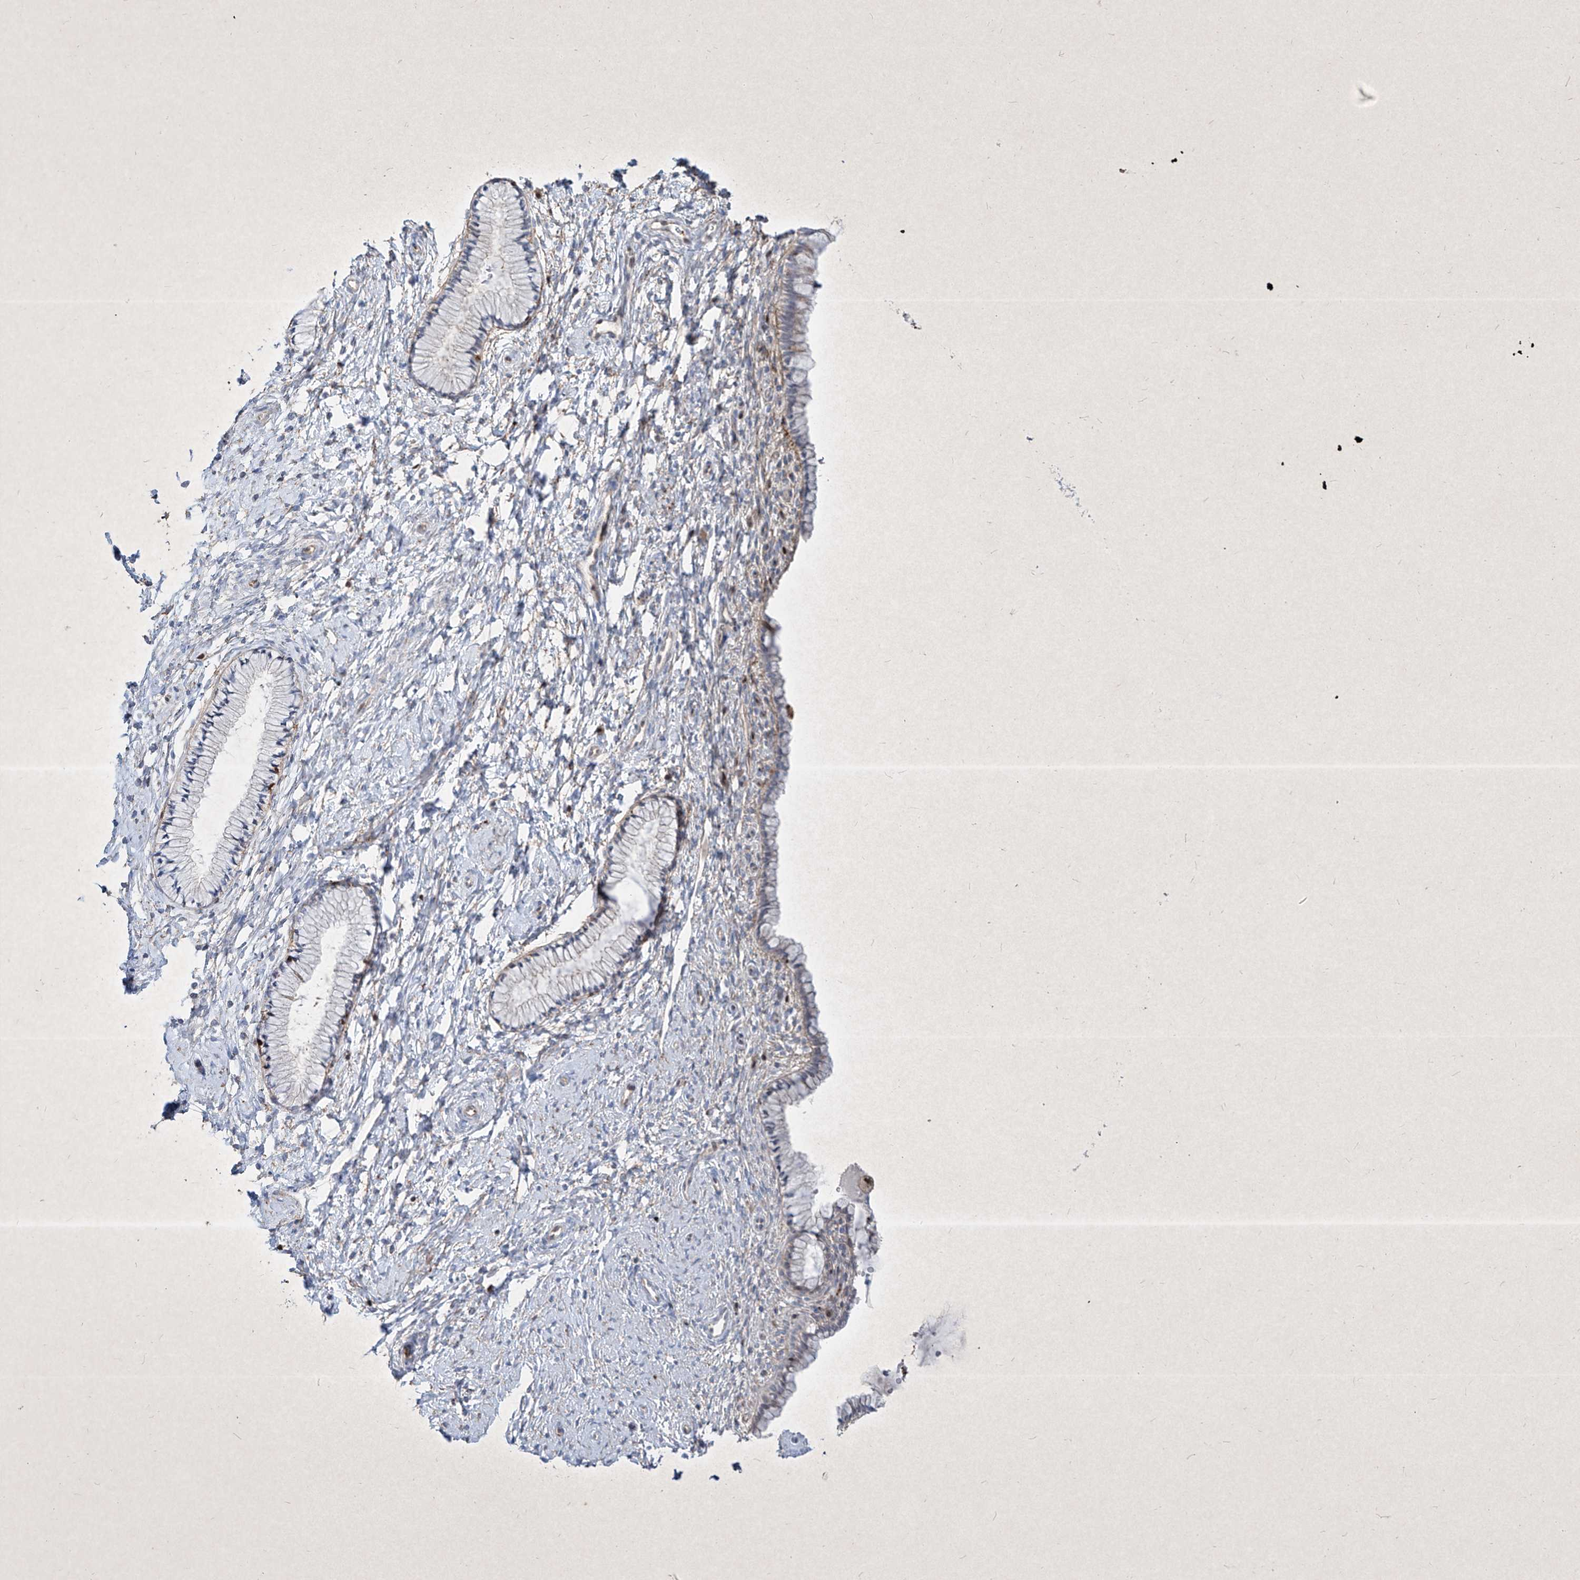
{"staining": {"intensity": "negative", "quantity": "none", "location": "none"}, "tissue": "cervix", "cell_type": "Glandular cells", "image_type": "normal", "snomed": [{"axis": "morphology", "description": "Normal tissue, NOS"}, {"axis": "topography", "description": "Cervix"}], "caption": "Immunohistochemical staining of unremarkable cervix demonstrates no significant positivity in glandular cells.", "gene": "PSMB10", "patient": {"sex": "female", "age": 33}}